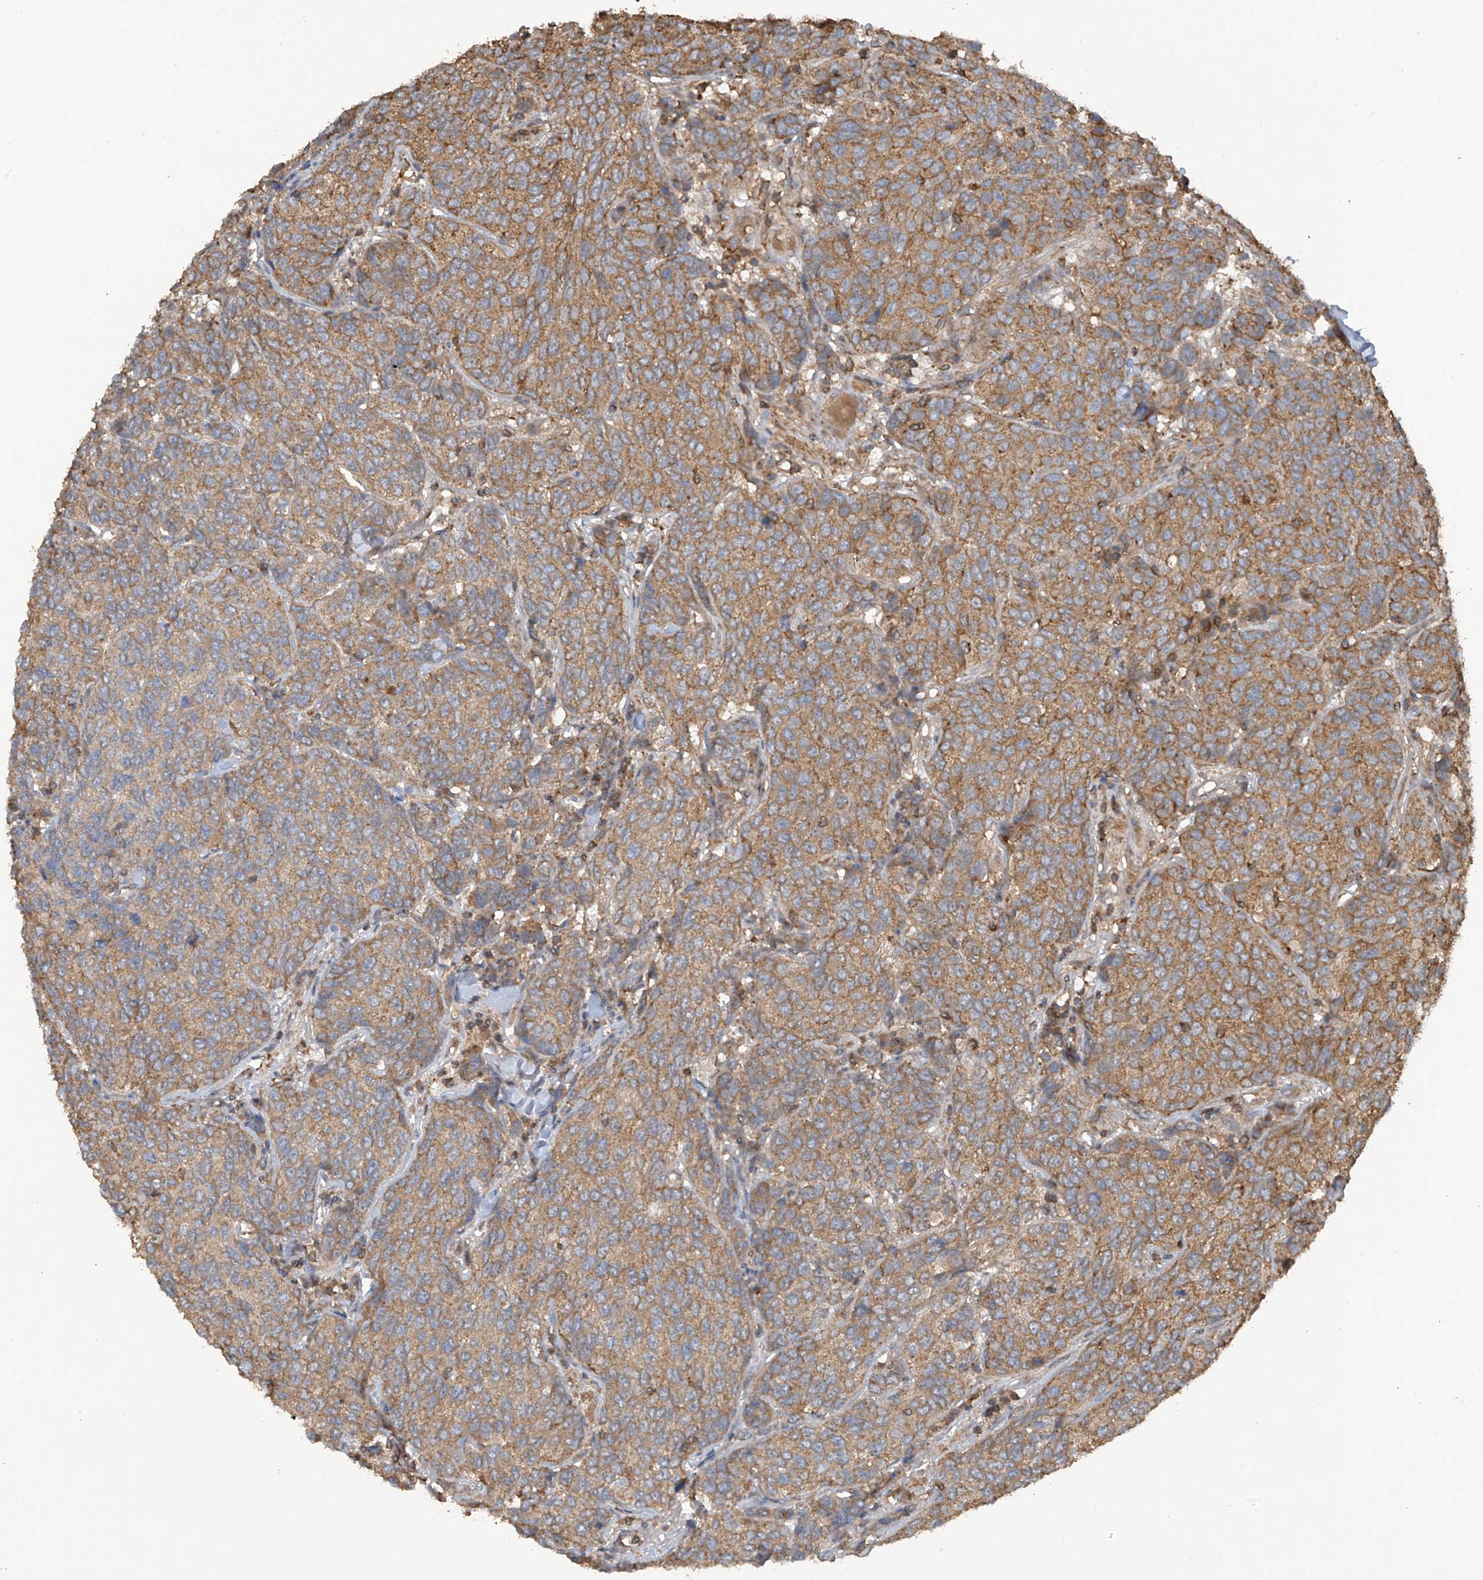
{"staining": {"intensity": "moderate", "quantity": ">75%", "location": "cytoplasmic/membranous"}, "tissue": "breast cancer", "cell_type": "Tumor cells", "image_type": "cancer", "snomed": [{"axis": "morphology", "description": "Duct carcinoma"}, {"axis": "topography", "description": "Breast"}], "caption": "Breast cancer (invasive ductal carcinoma) stained for a protein (brown) reveals moderate cytoplasmic/membranous positive expression in approximately >75% of tumor cells.", "gene": "COX10", "patient": {"sex": "female", "age": 55}}